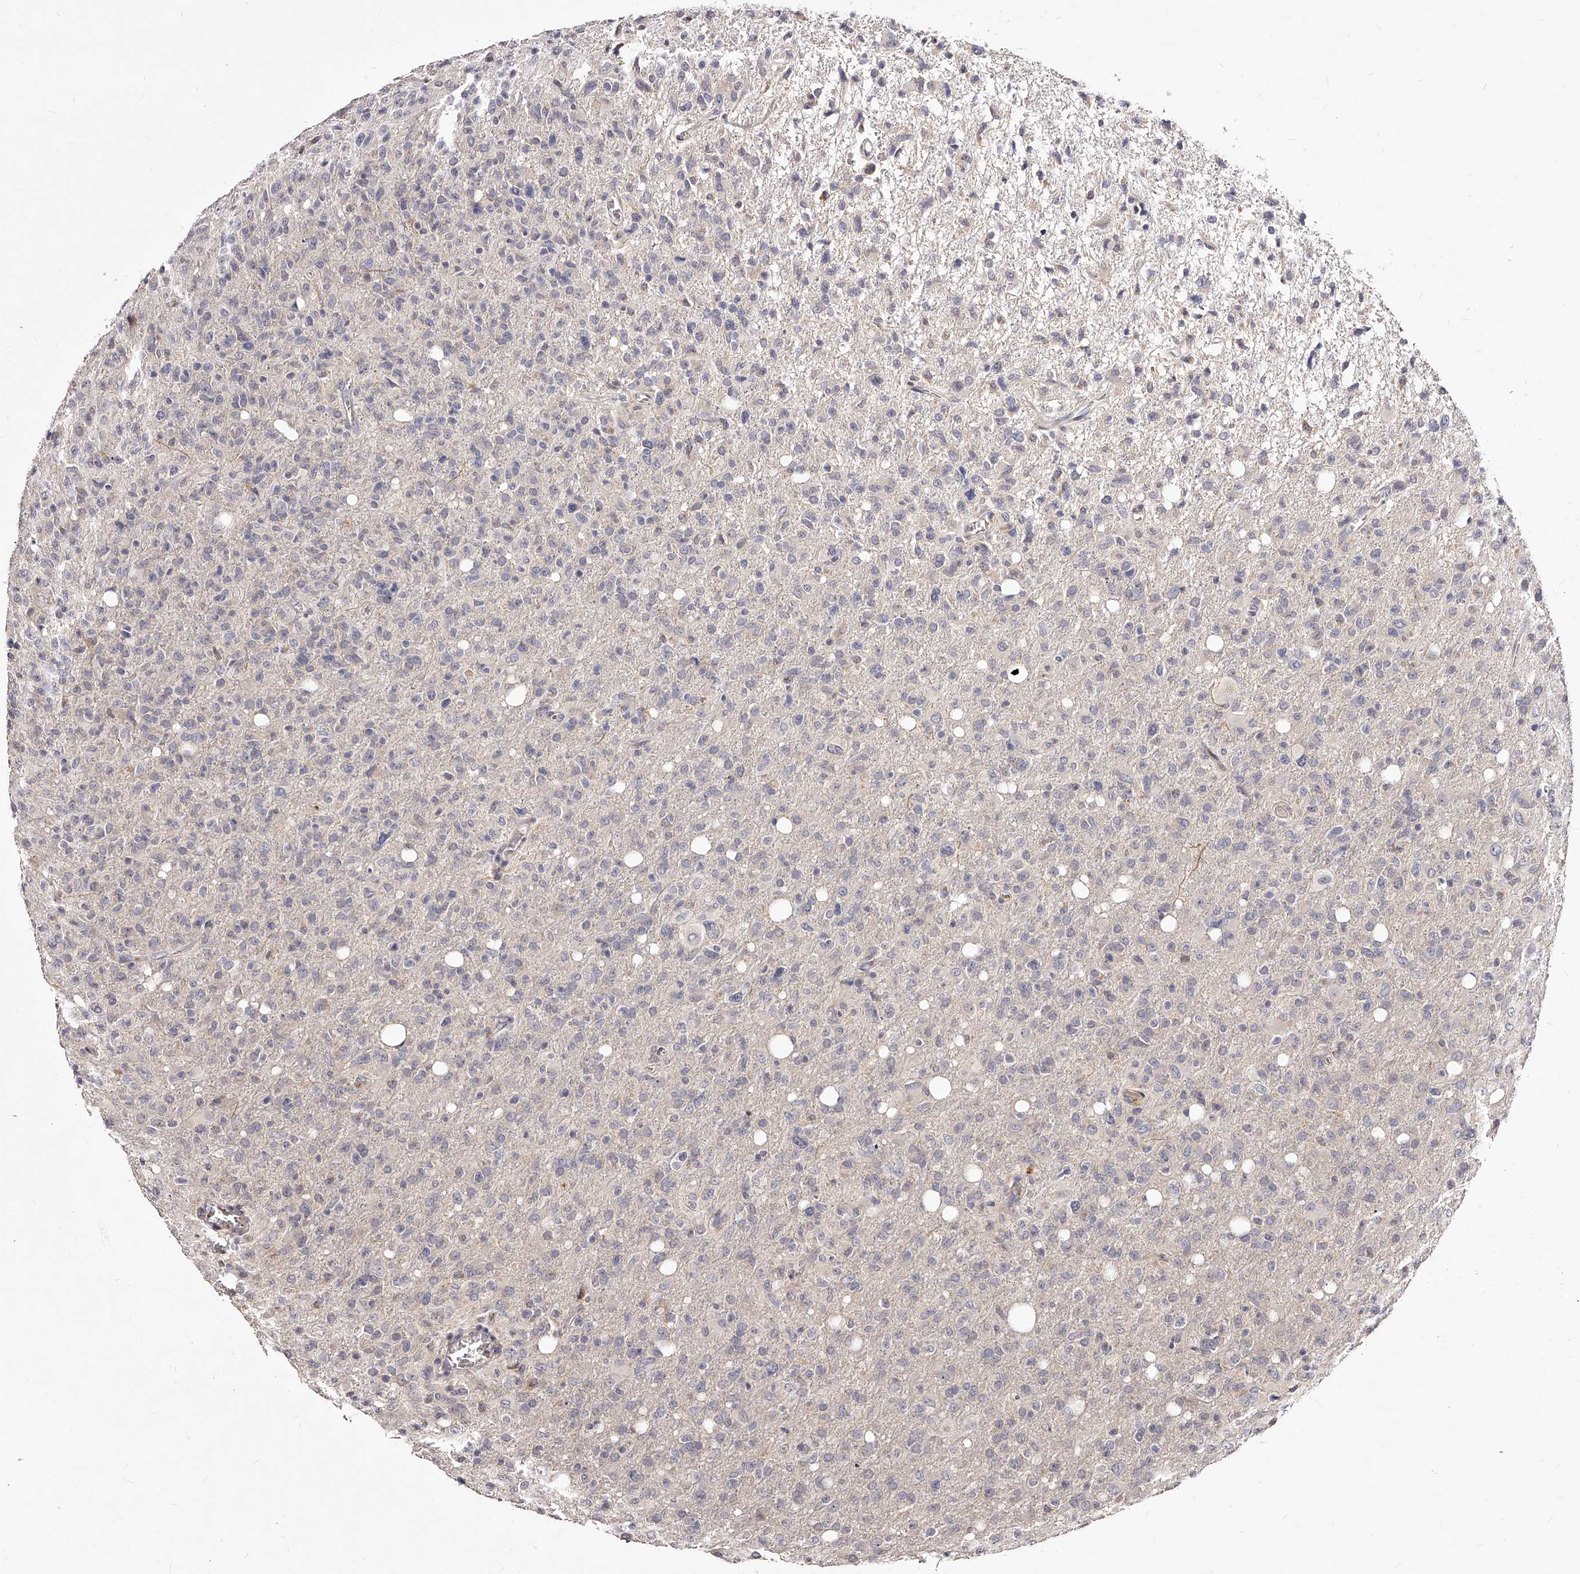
{"staining": {"intensity": "negative", "quantity": "none", "location": "none"}, "tissue": "glioma", "cell_type": "Tumor cells", "image_type": "cancer", "snomed": [{"axis": "morphology", "description": "Glioma, malignant, High grade"}, {"axis": "topography", "description": "Brain"}], "caption": "Immunohistochemistry (IHC) micrograph of neoplastic tissue: human glioma stained with DAB (3,3'-diaminobenzidine) displays no significant protein expression in tumor cells.", "gene": "ZNF502", "patient": {"sex": "female", "age": 57}}